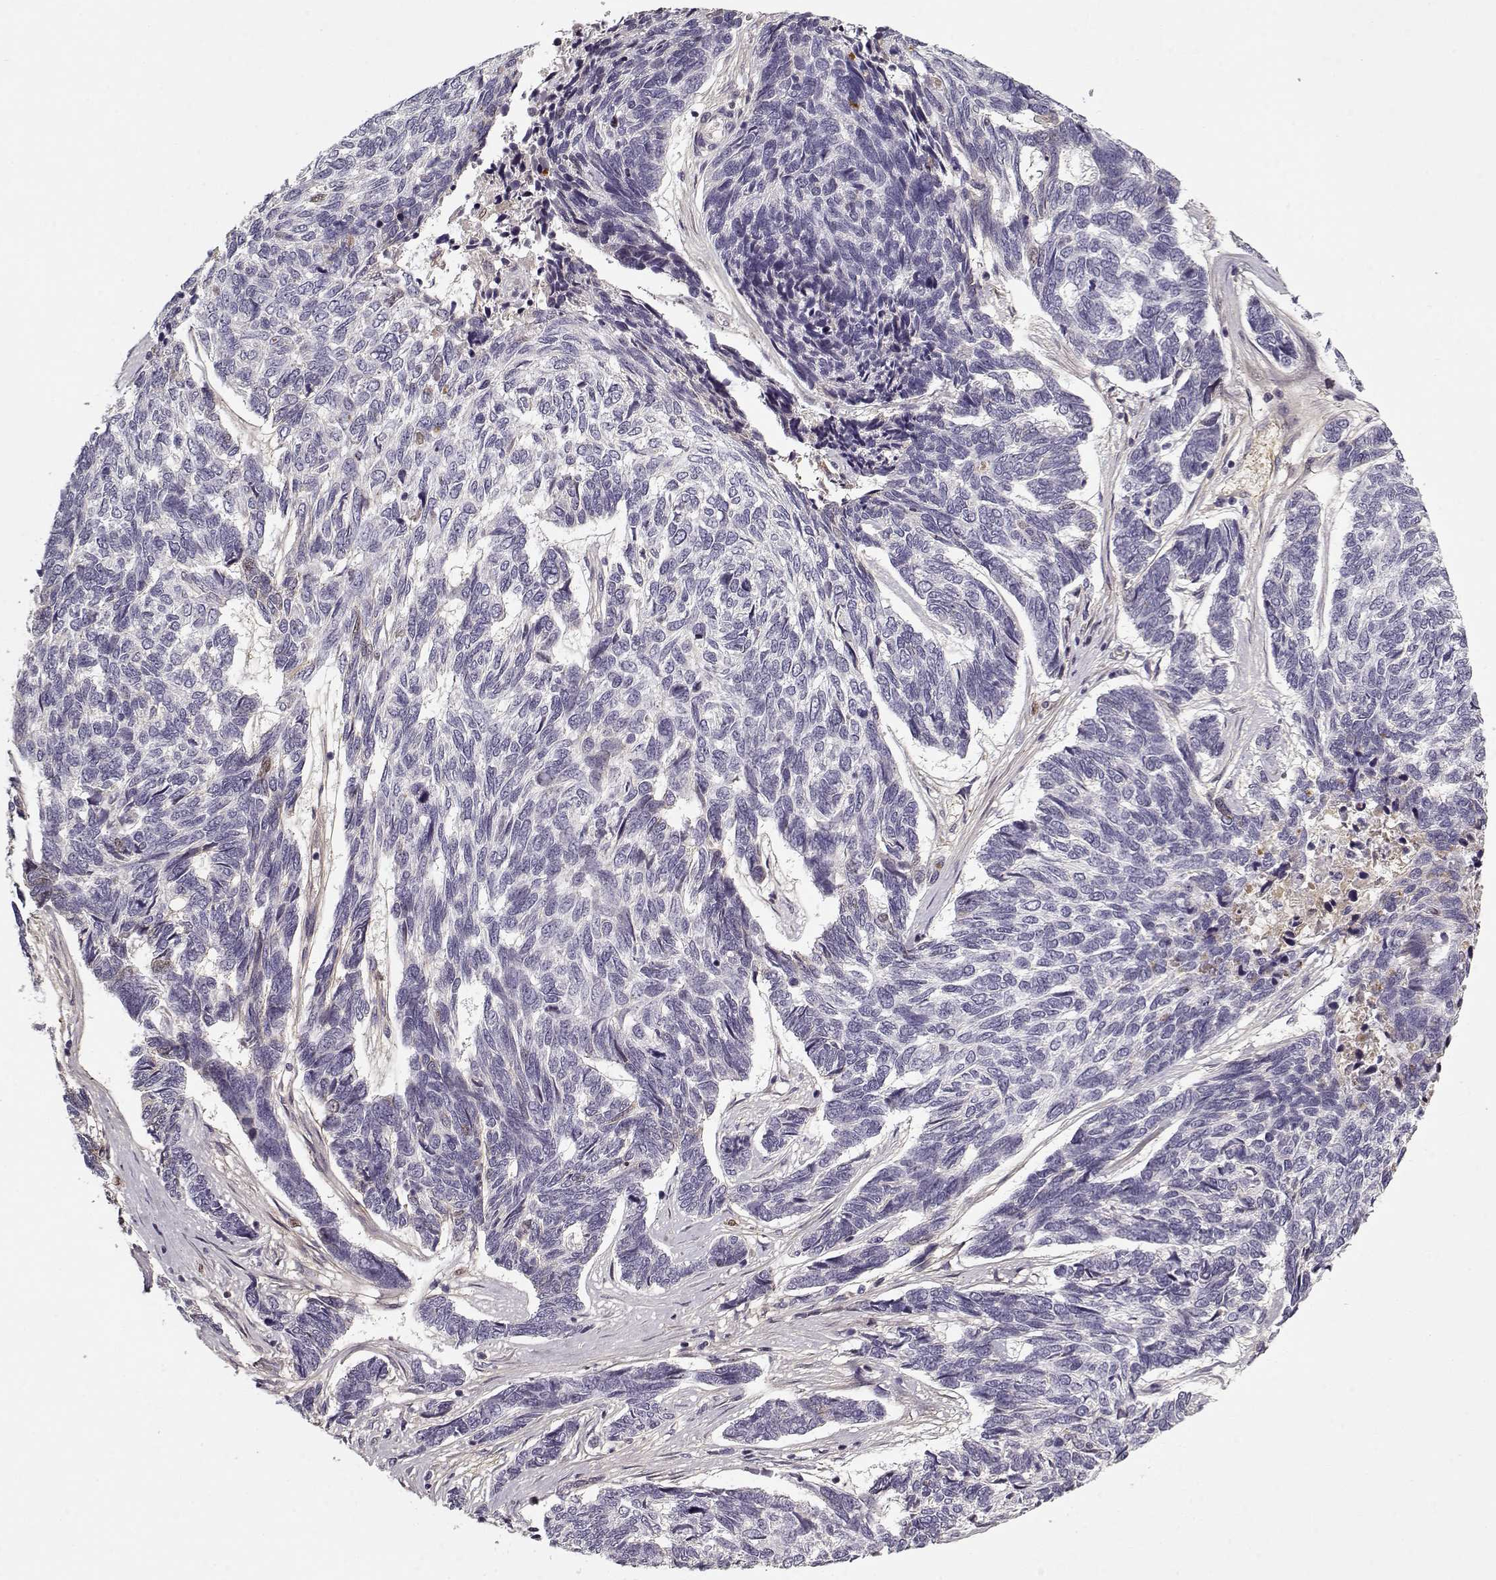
{"staining": {"intensity": "negative", "quantity": "none", "location": "none"}, "tissue": "skin cancer", "cell_type": "Tumor cells", "image_type": "cancer", "snomed": [{"axis": "morphology", "description": "Basal cell carcinoma"}, {"axis": "topography", "description": "Skin"}], "caption": "IHC of basal cell carcinoma (skin) shows no positivity in tumor cells.", "gene": "LUM", "patient": {"sex": "female", "age": 65}}